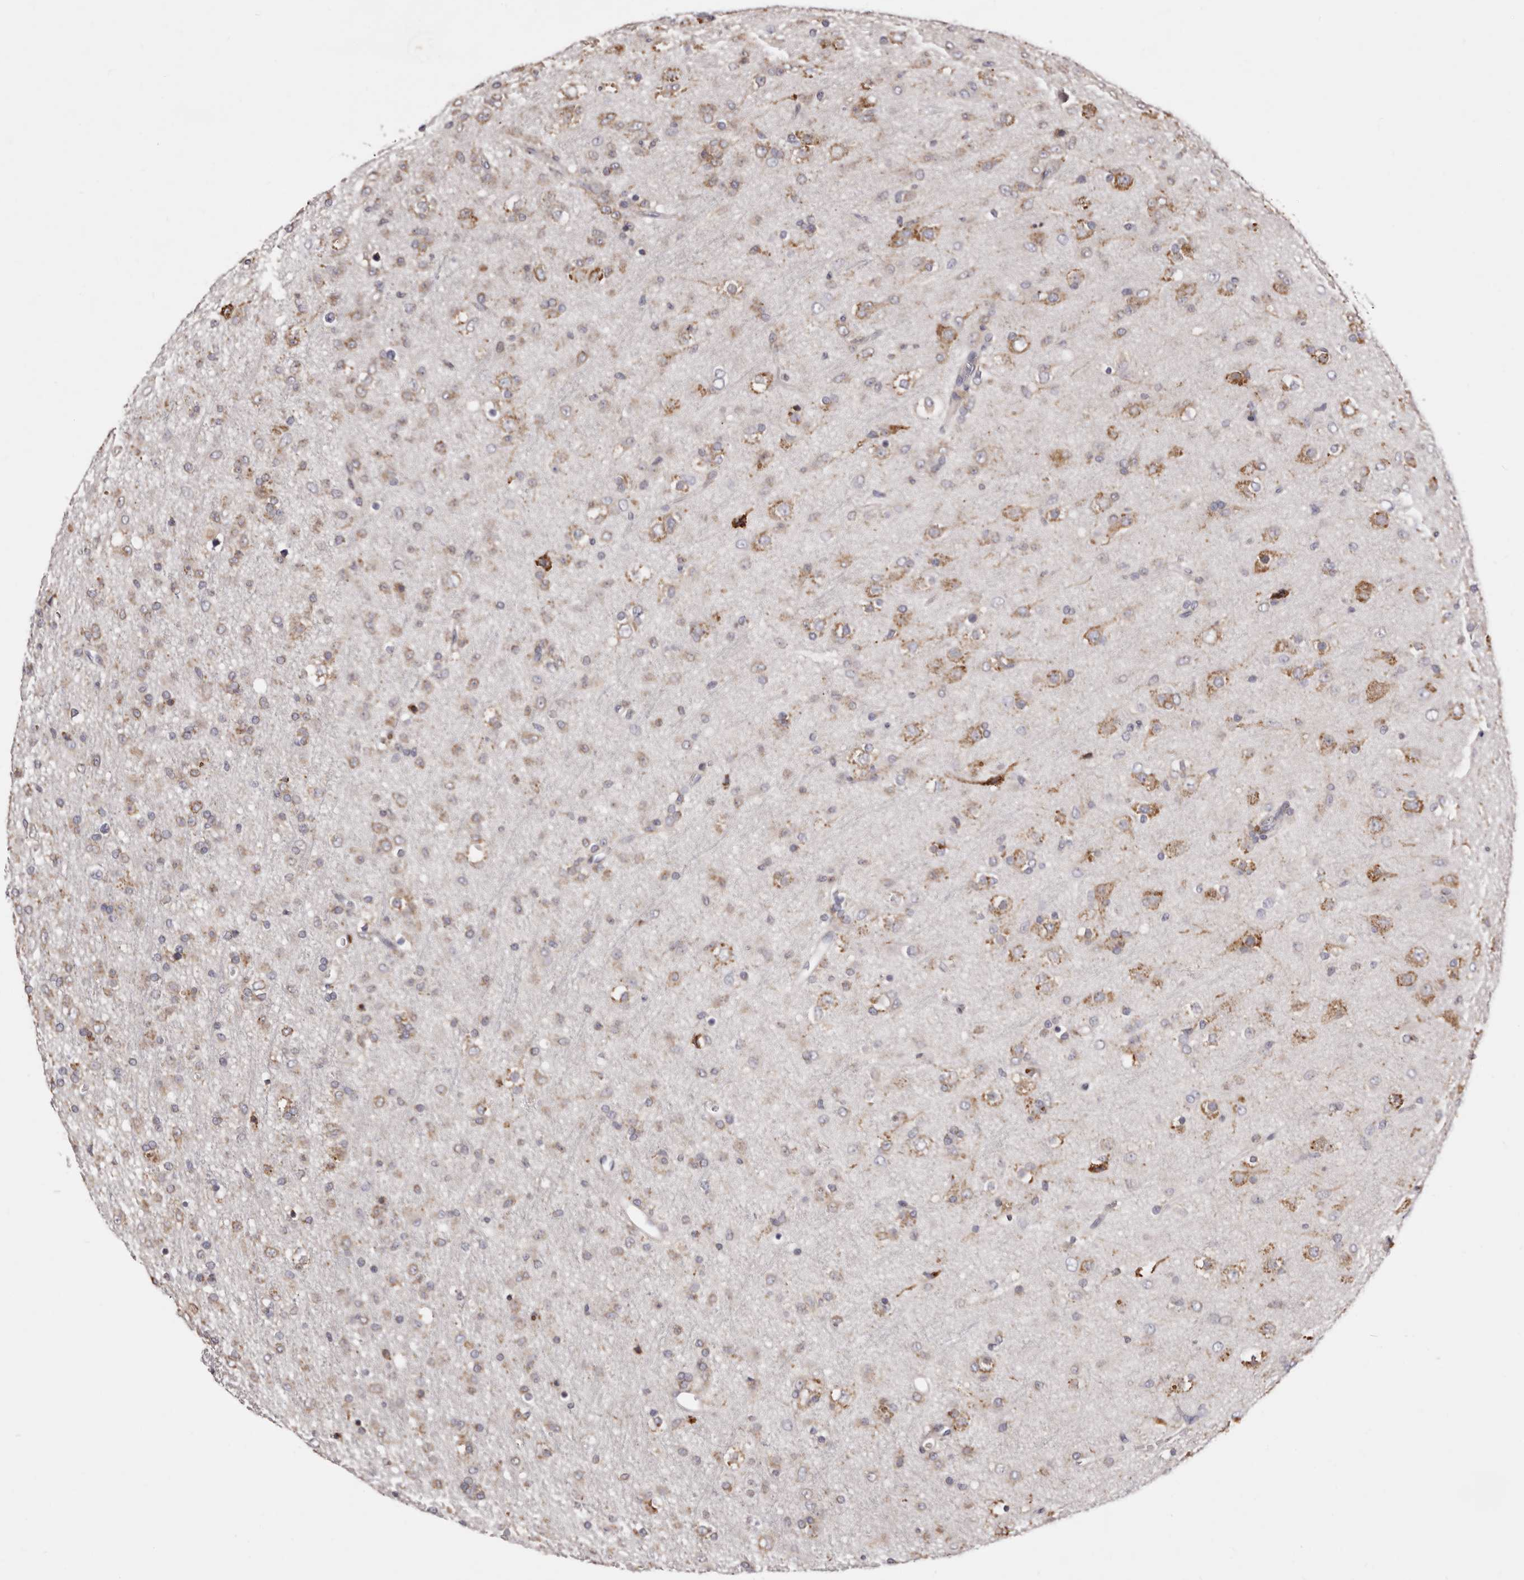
{"staining": {"intensity": "weak", "quantity": ">75%", "location": "cytoplasmic/membranous"}, "tissue": "glioma", "cell_type": "Tumor cells", "image_type": "cancer", "snomed": [{"axis": "morphology", "description": "Glioma, malignant, Low grade"}, {"axis": "topography", "description": "Brain"}], "caption": "Immunohistochemistry (IHC) (DAB) staining of human malignant glioma (low-grade) displays weak cytoplasmic/membranous protein staining in about >75% of tumor cells. The staining is performed using DAB brown chromogen to label protein expression. The nuclei are counter-stained blue using hematoxylin.", "gene": "ACBD6", "patient": {"sex": "male", "age": 65}}